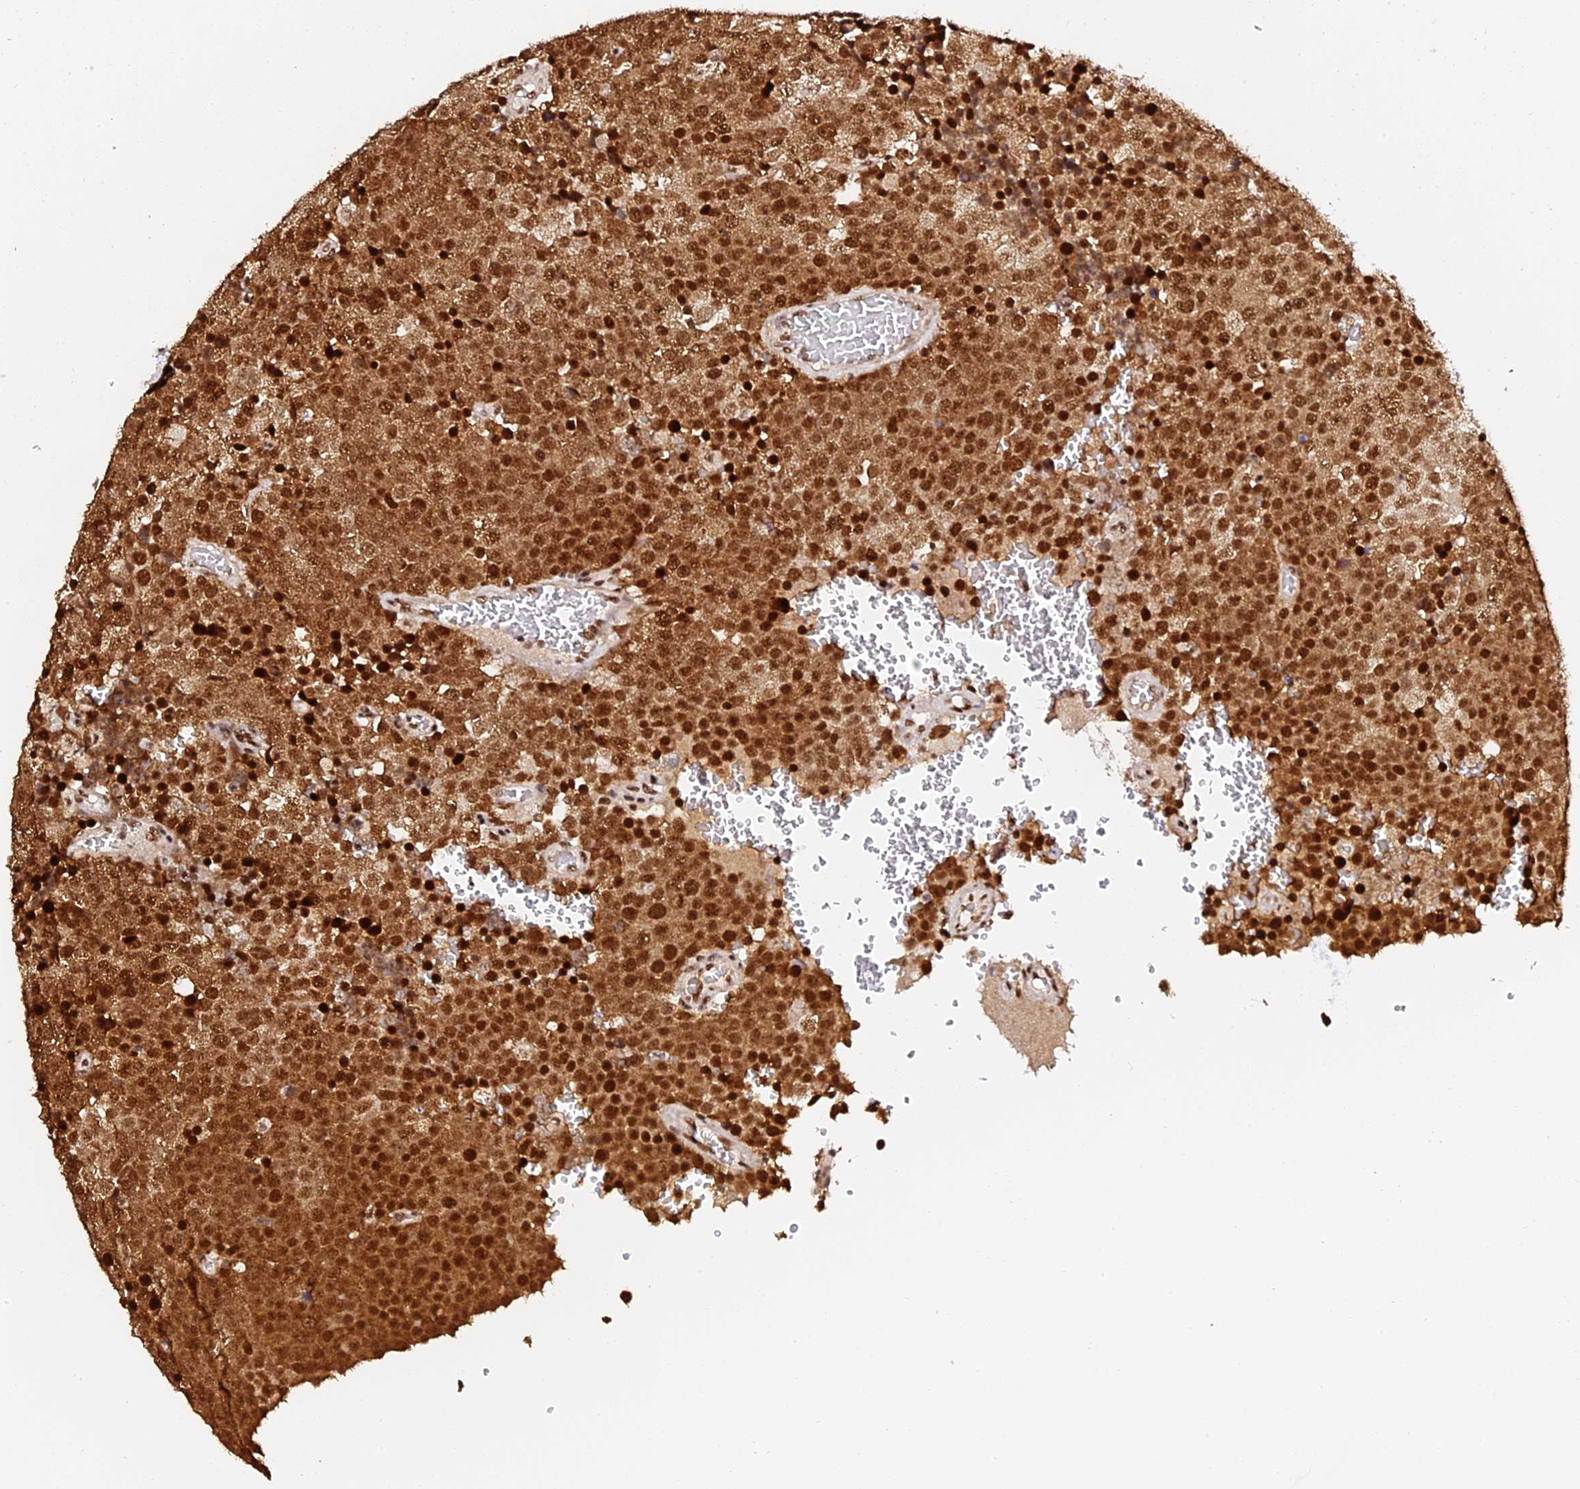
{"staining": {"intensity": "strong", "quantity": ">75%", "location": "cytoplasmic/membranous,nuclear"}, "tissue": "testis cancer", "cell_type": "Tumor cells", "image_type": "cancer", "snomed": [{"axis": "morphology", "description": "Seminoma, NOS"}, {"axis": "topography", "description": "Testis"}], "caption": "Testis cancer stained for a protein demonstrates strong cytoplasmic/membranous and nuclear positivity in tumor cells.", "gene": "MCRS1", "patient": {"sex": "male", "age": 71}}